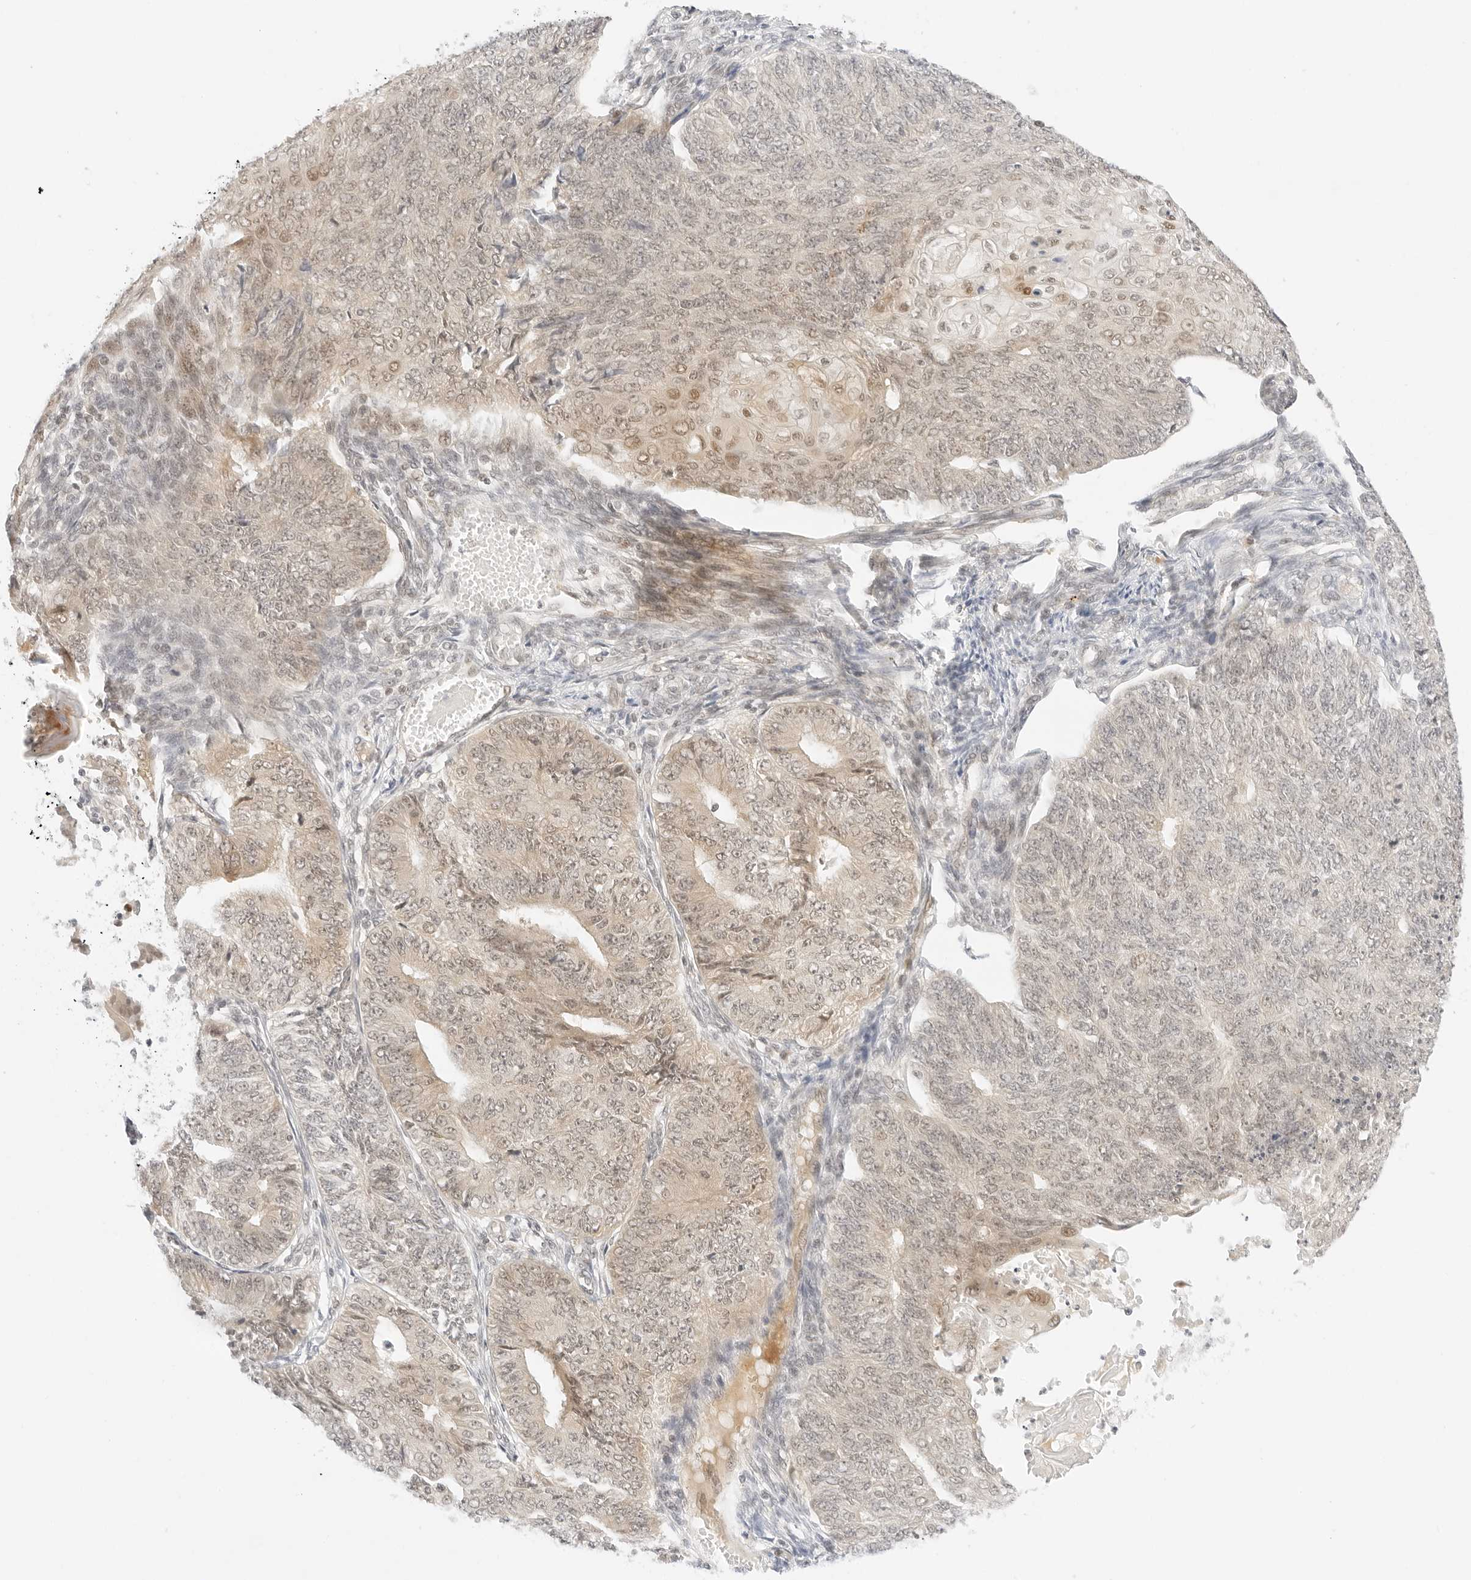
{"staining": {"intensity": "weak", "quantity": "<25%", "location": "nuclear"}, "tissue": "endometrial cancer", "cell_type": "Tumor cells", "image_type": "cancer", "snomed": [{"axis": "morphology", "description": "Adenocarcinoma, NOS"}, {"axis": "topography", "description": "Endometrium"}], "caption": "Human endometrial cancer (adenocarcinoma) stained for a protein using immunohistochemistry (IHC) reveals no staining in tumor cells.", "gene": "POLR3C", "patient": {"sex": "female", "age": 32}}